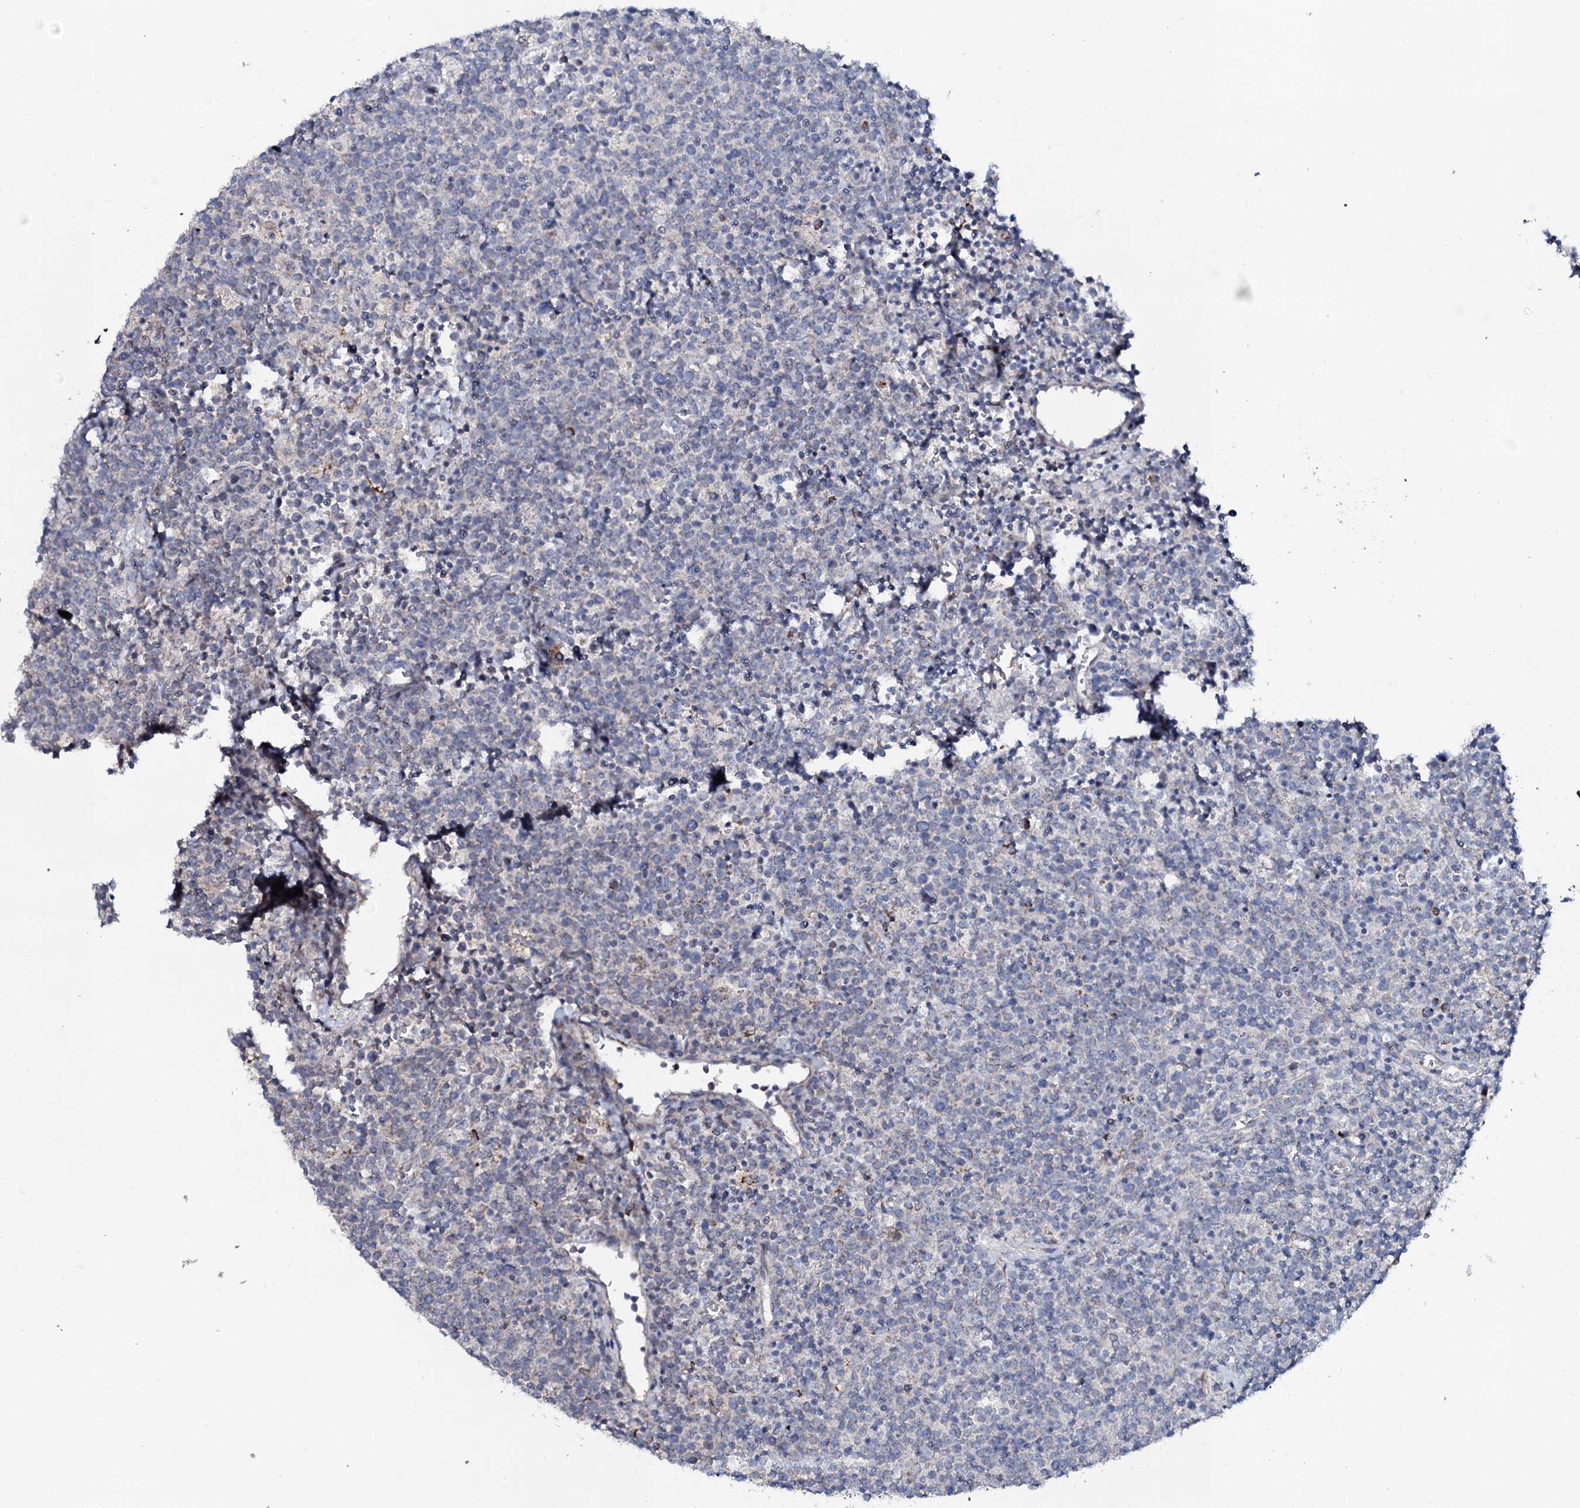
{"staining": {"intensity": "negative", "quantity": "none", "location": "none"}, "tissue": "lymphoma", "cell_type": "Tumor cells", "image_type": "cancer", "snomed": [{"axis": "morphology", "description": "Malignant lymphoma, non-Hodgkin's type, High grade"}, {"axis": "topography", "description": "Lymph node"}], "caption": "Tumor cells show no significant protein positivity in malignant lymphoma, non-Hodgkin's type (high-grade). (IHC, brightfield microscopy, high magnification).", "gene": "PPP1R3D", "patient": {"sex": "male", "age": 61}}